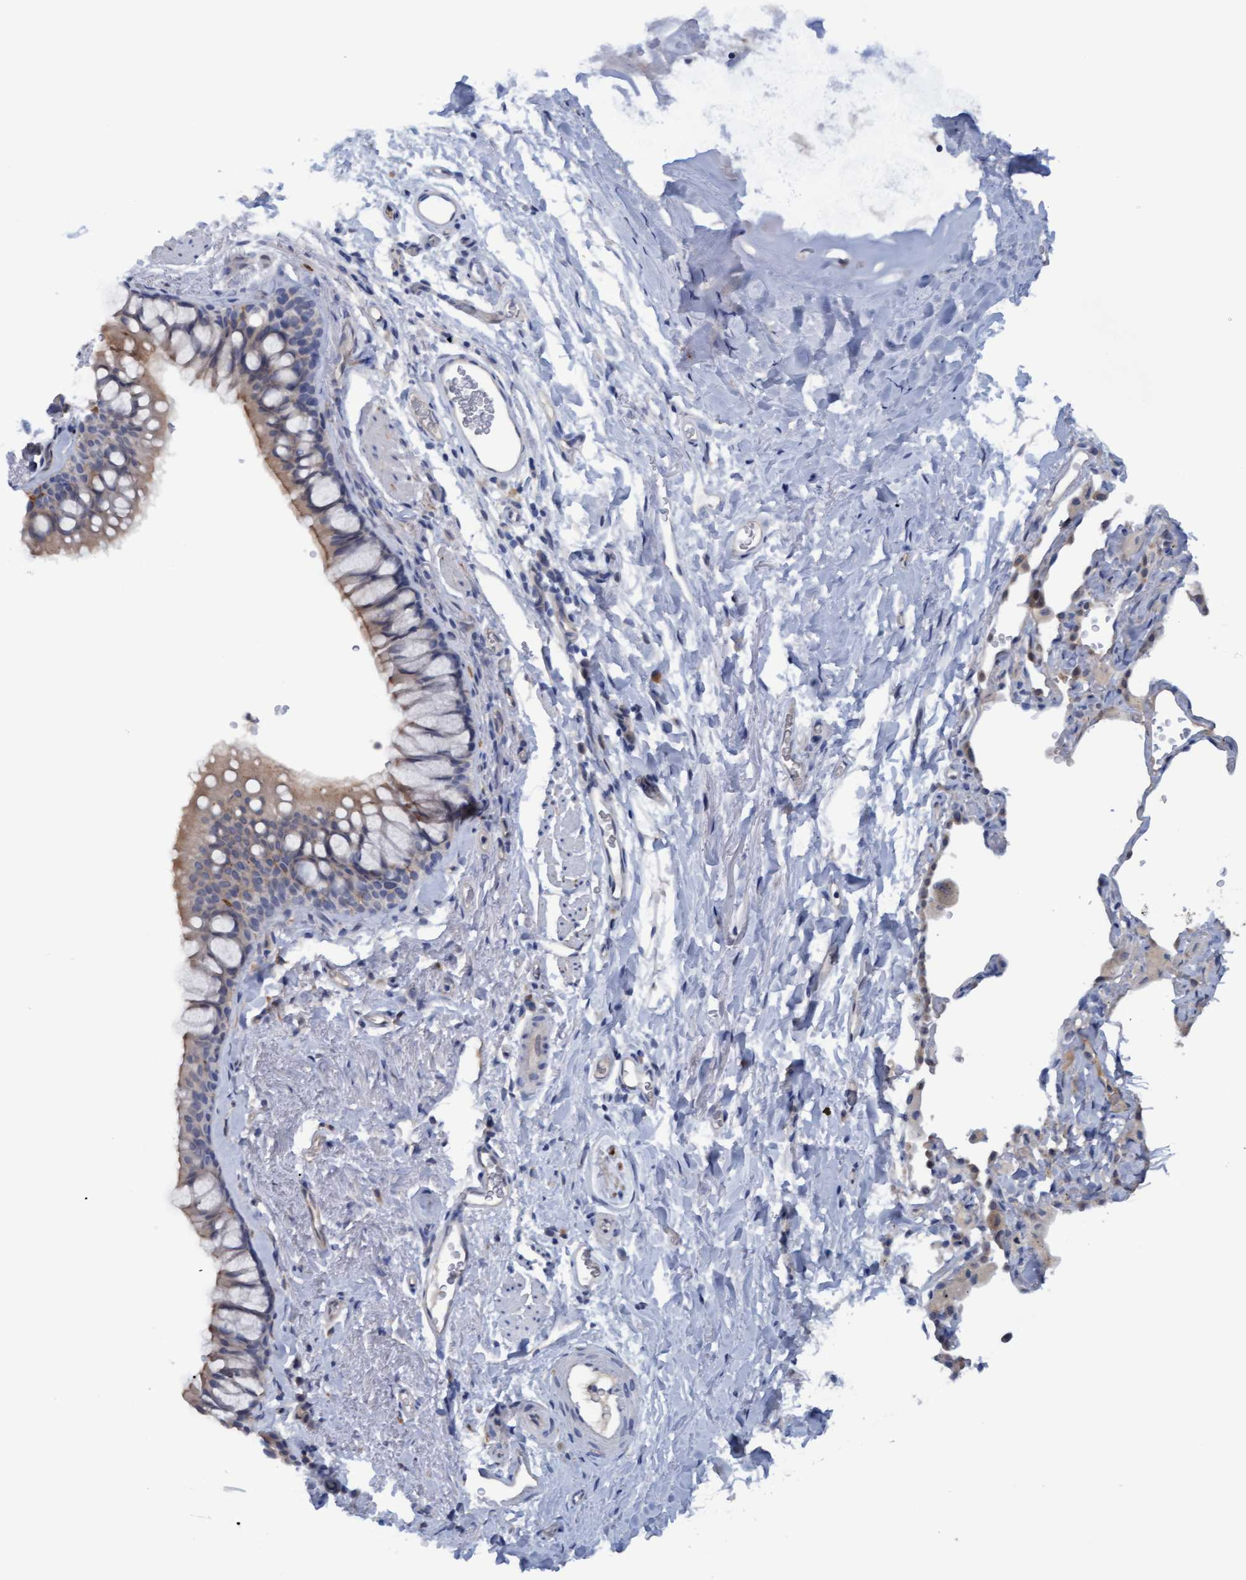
{"staining": {"intensity": "moderate", "quantity": "<25%", "location": "cytoplasmic/membranous"}, "tissue": "bronchus", "cell_type": "Respiratory epithelial cells", "image_type": "normal", "snomed": [{"axis": "morphology", "description": "Normal tissue, NOS"}, {"axis": "topography", "description": "Cartilage tissue"}, {"axis": "topography", "description": "Bronchus"}], "caption": "Brown immunohistochemical staining in benign bronchus reveals moderate cytoplasmic/membranous staining in approximately <25% of respiratory epithelial cells. (DAB IHC, brown staining for protein, blue staining for nuclei).", "gene": "STXBP1", "patient": {"sex": "female", "age": 53}}